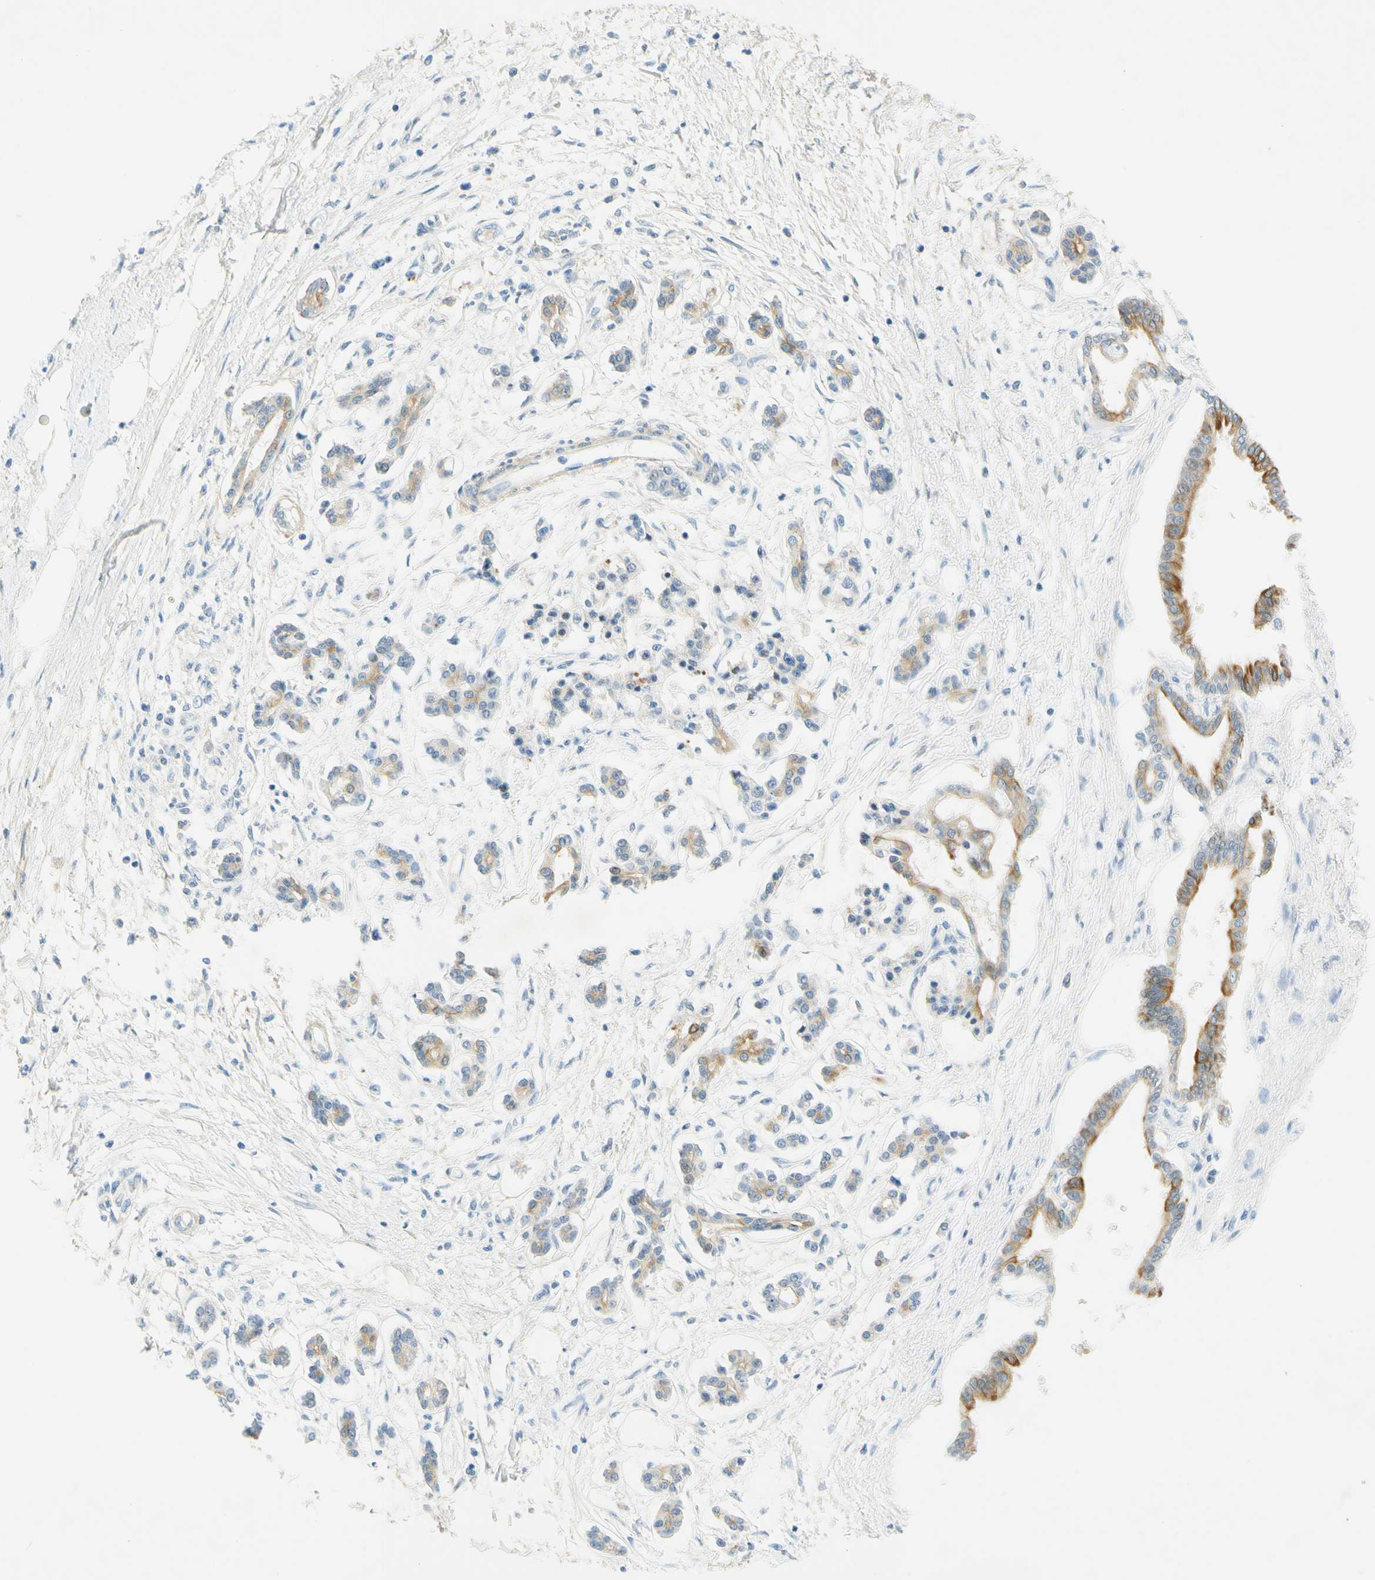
{"staining": {"intensity": "moderate", "quantity": "25%-75%", "location": "cytoplasmic/membranous"}, "tissue": "pancreatic cancer", "cell_type": "Tumor cells", "image_type": "cancer", "snomed": [{"axis": "morphology", "description": "Adenocarcinoma, NOS"}, {"axis": "topography", "description": "Pancreas"}], "caption": "Human adenocarcinoma (pancreatic) stained with a brown dye exhibits moderate cytoplasmic/membranous positive expression in about 25%-75% of tumor cells.", "gene": "ENTREP2", "patient": {"sex": "male", "age": 56}}